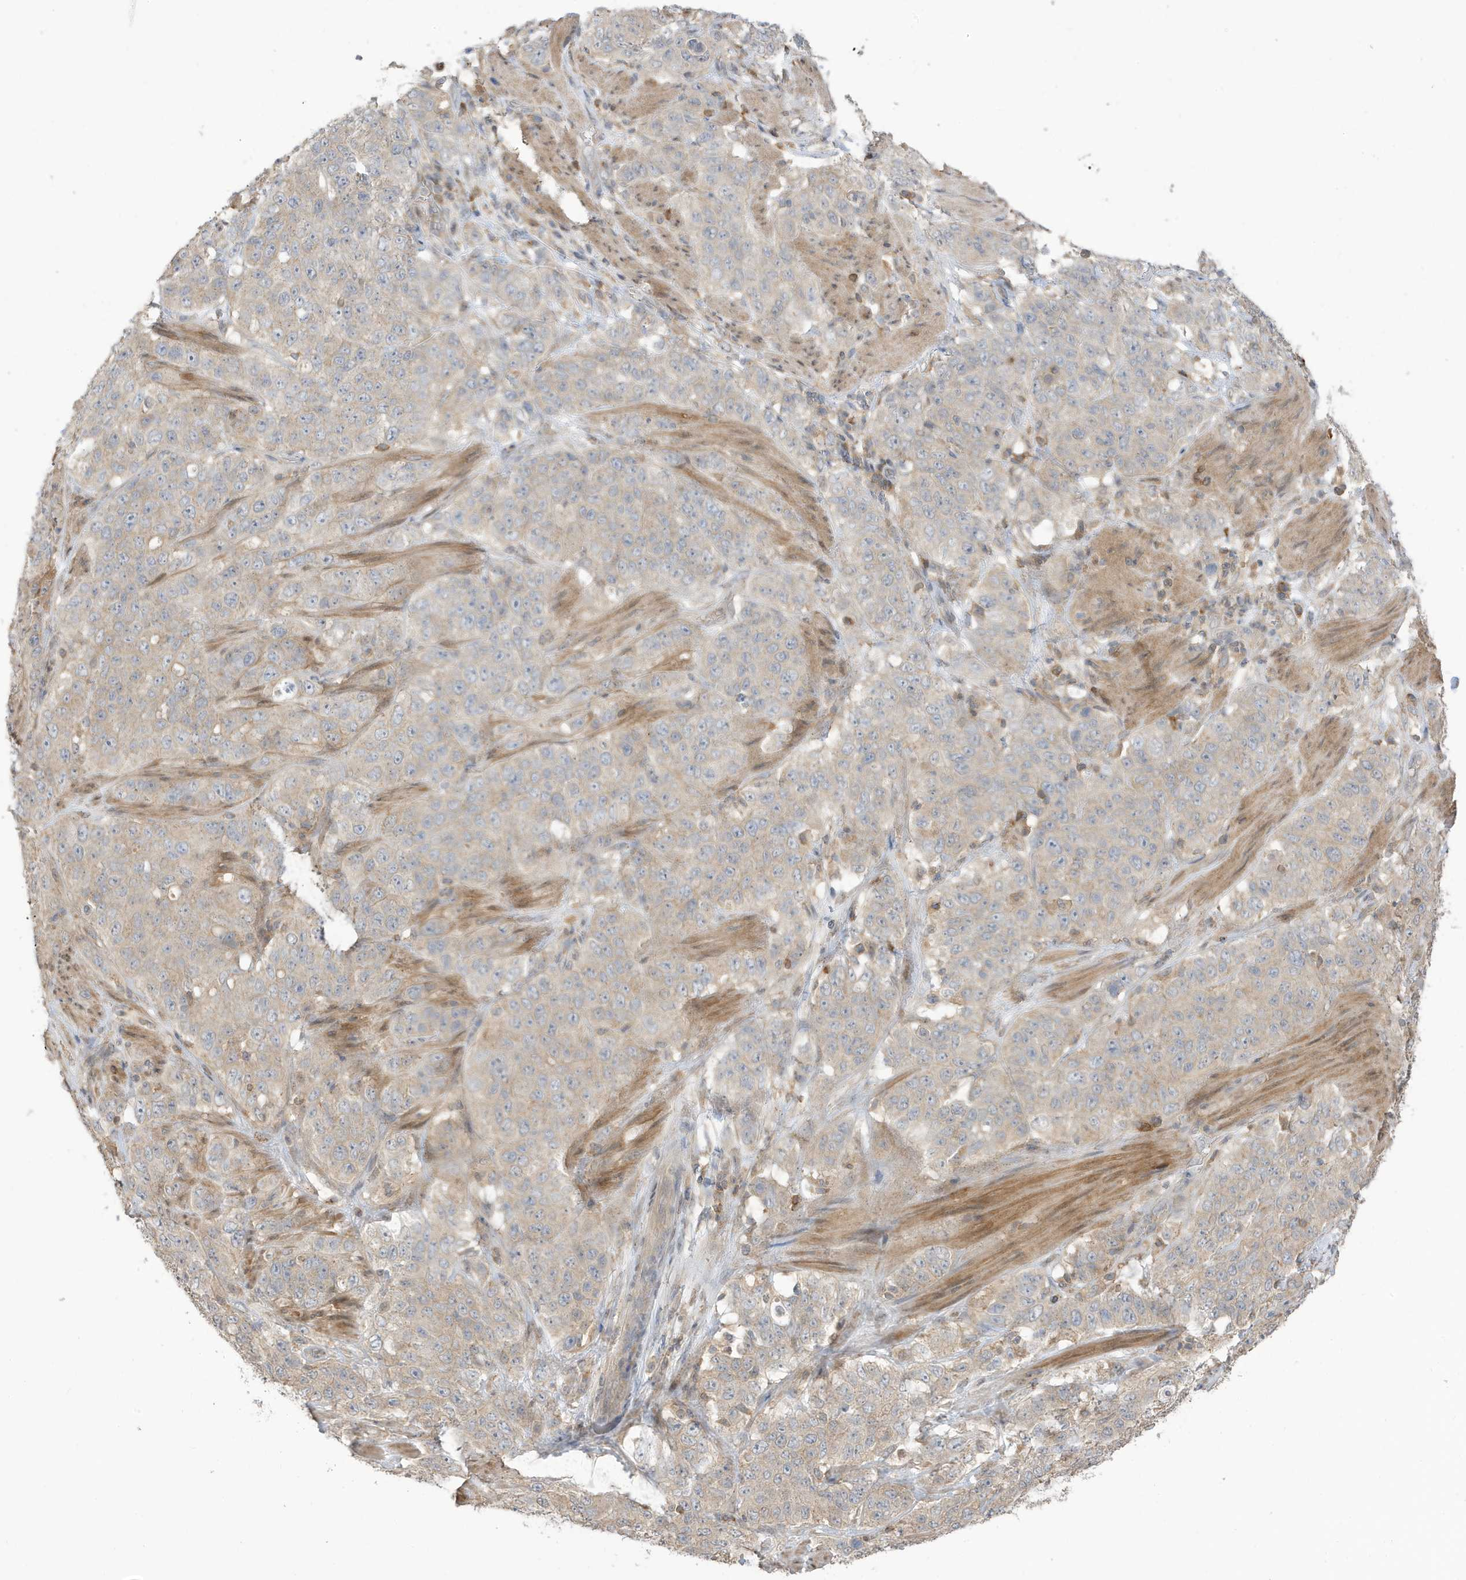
{"staining": {"intensity": "weak", "quantity": ">75%", "location": "cytoplasmic/membranous"}, "tissue": "stomach cancer", "cell_type": "Tumor cells", "image_type": "cancer", "snomed": [{"axis": "morphology", "description": "Adenocarcinoma, NOS"}, {"axis": "topography", "description": "Stomach"}], "caption": "Weak cytoplasmic/membranous expression is seen in about >75% of tumor cells in adenocarcinoma (stomach).", "gene": "TAB3", "patient": {"sex": "male", "age": 48}}